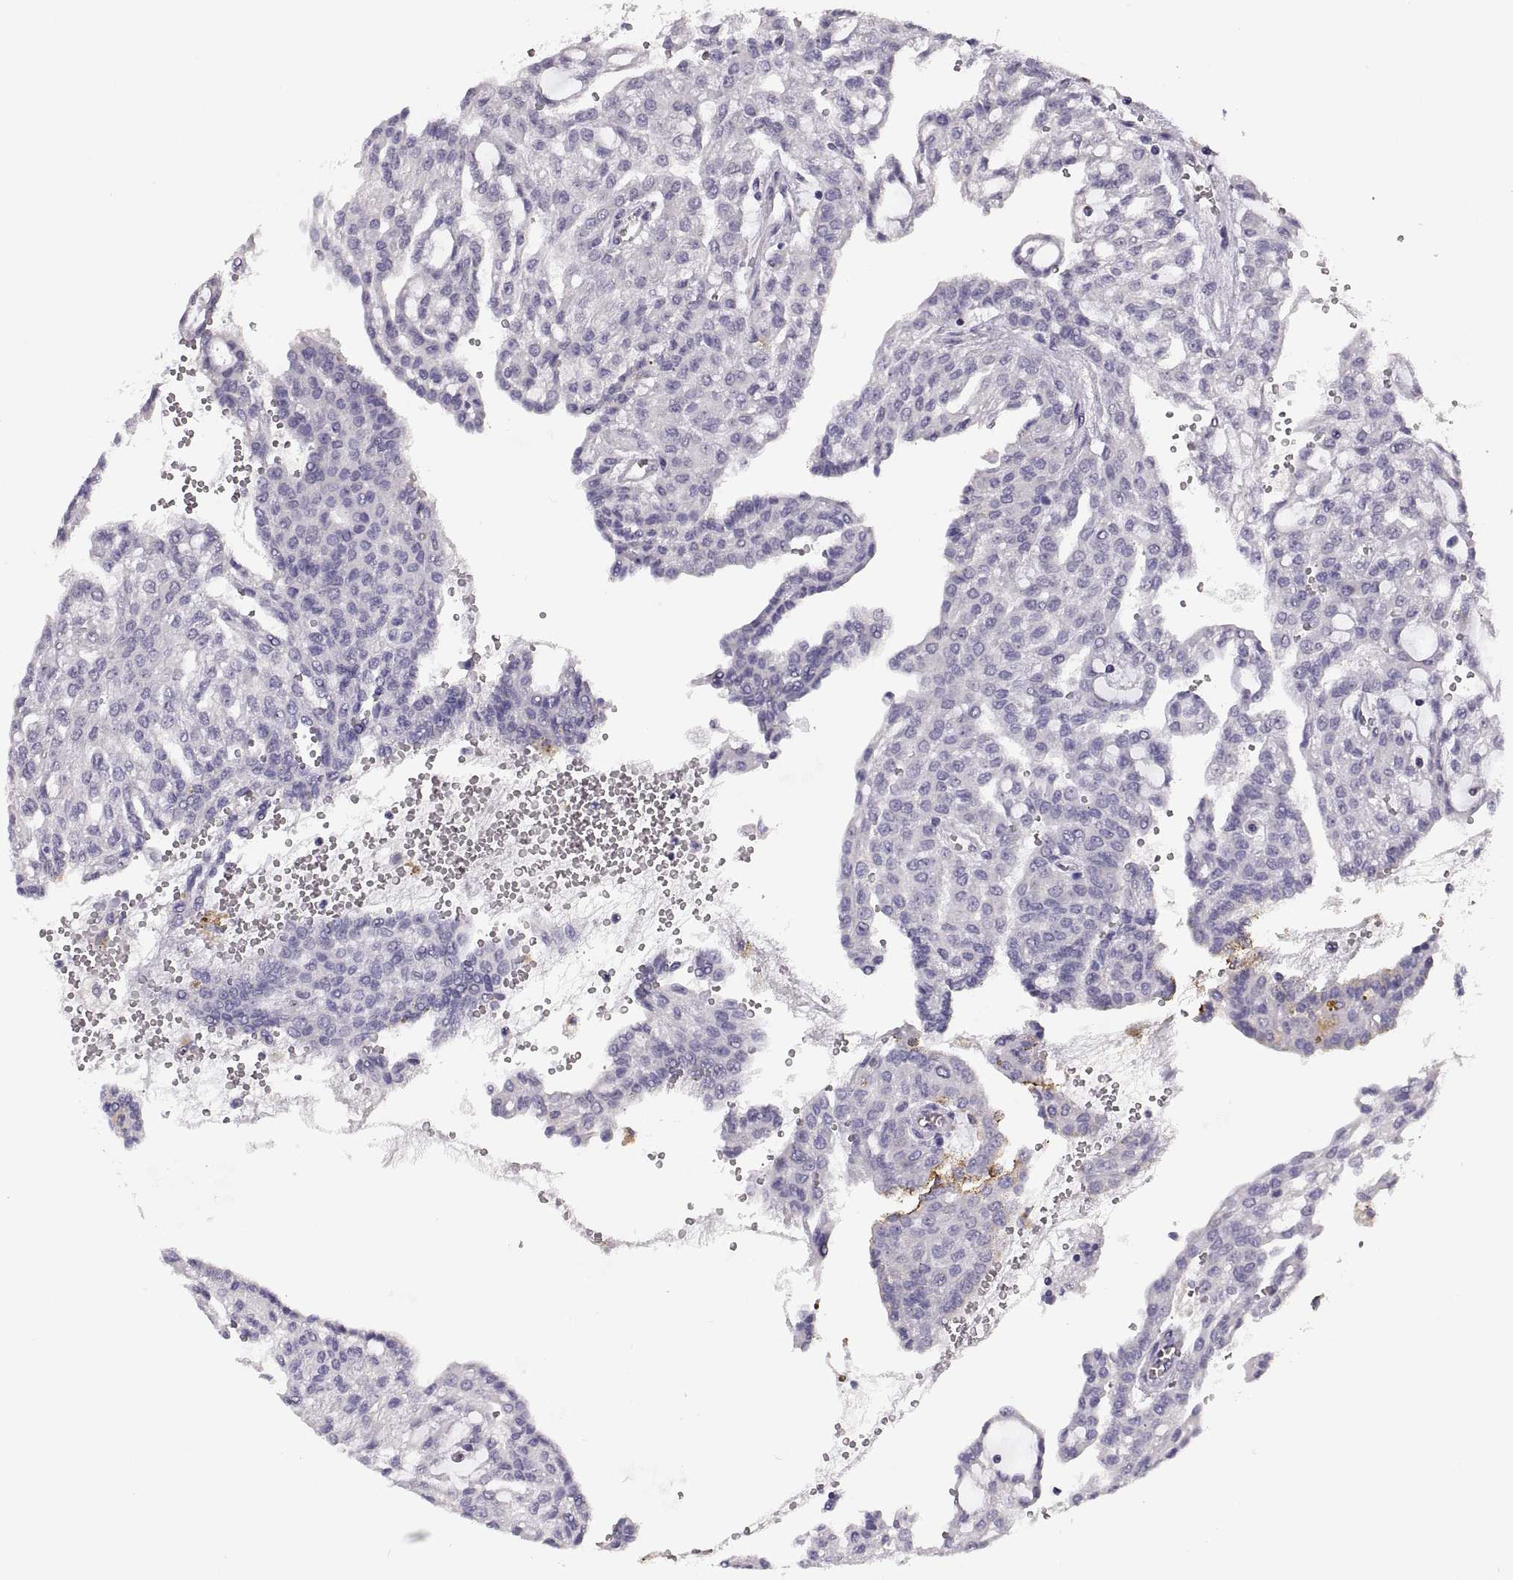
{"staining": {"intensity": "negative", "quantity": "none", "location": "none"}, "tissue": "renal cancer", "cell_type": "Tumor cells", "image_type": "cancer", "snomed": [{"axis": "morphology", "description": "Adenocarcinoma, NOS"}, {"axis": "topography", "description": "Kidney"}], "caption": "Tumor cells show no significant staining in renal adenocarcinoma.", "gene": "MAGEB18", "patient": {"sex": "male", "age": 63}}